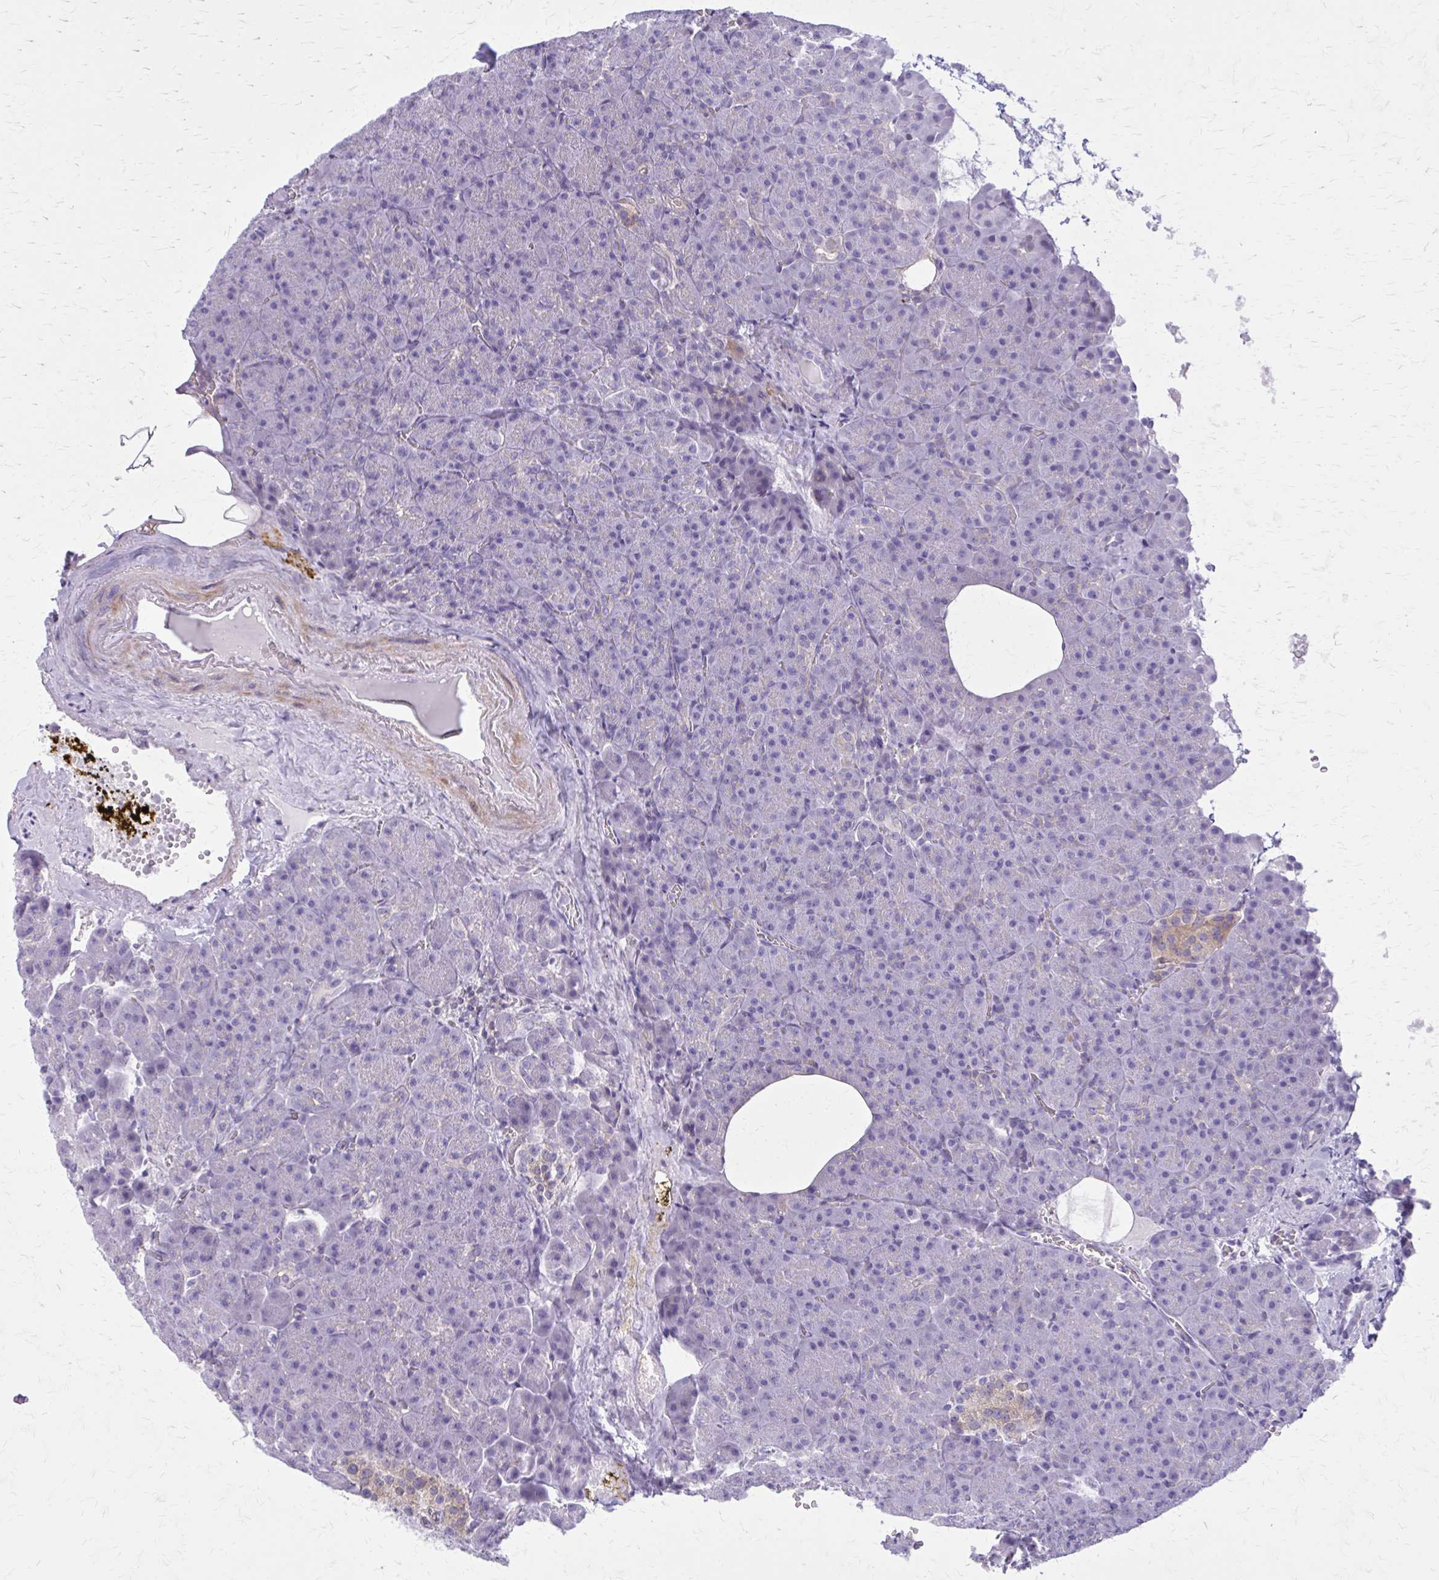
{"staining": {"intensity": "weak", "quantity": "<25%", "location": "cytoplasmic/membranous"}, "tissue": "pancreas", "cell_type": "Exocrine glandular cells", "image_type": "normal", "snomed": [{"axis": "morphology", "description": "Normal tissue, NOS"}, {"axis": "topography", "description": "Pancreas"}], "caption": "Exocrine glandular cells show no significant protein positivity in benign pancreas. (DAB immunohistochemistry (IHC) visualized using brightfield microscopy, high magnification).", "gene": "PITPNM1", "patient": {"sex": "female", "age": 74}}